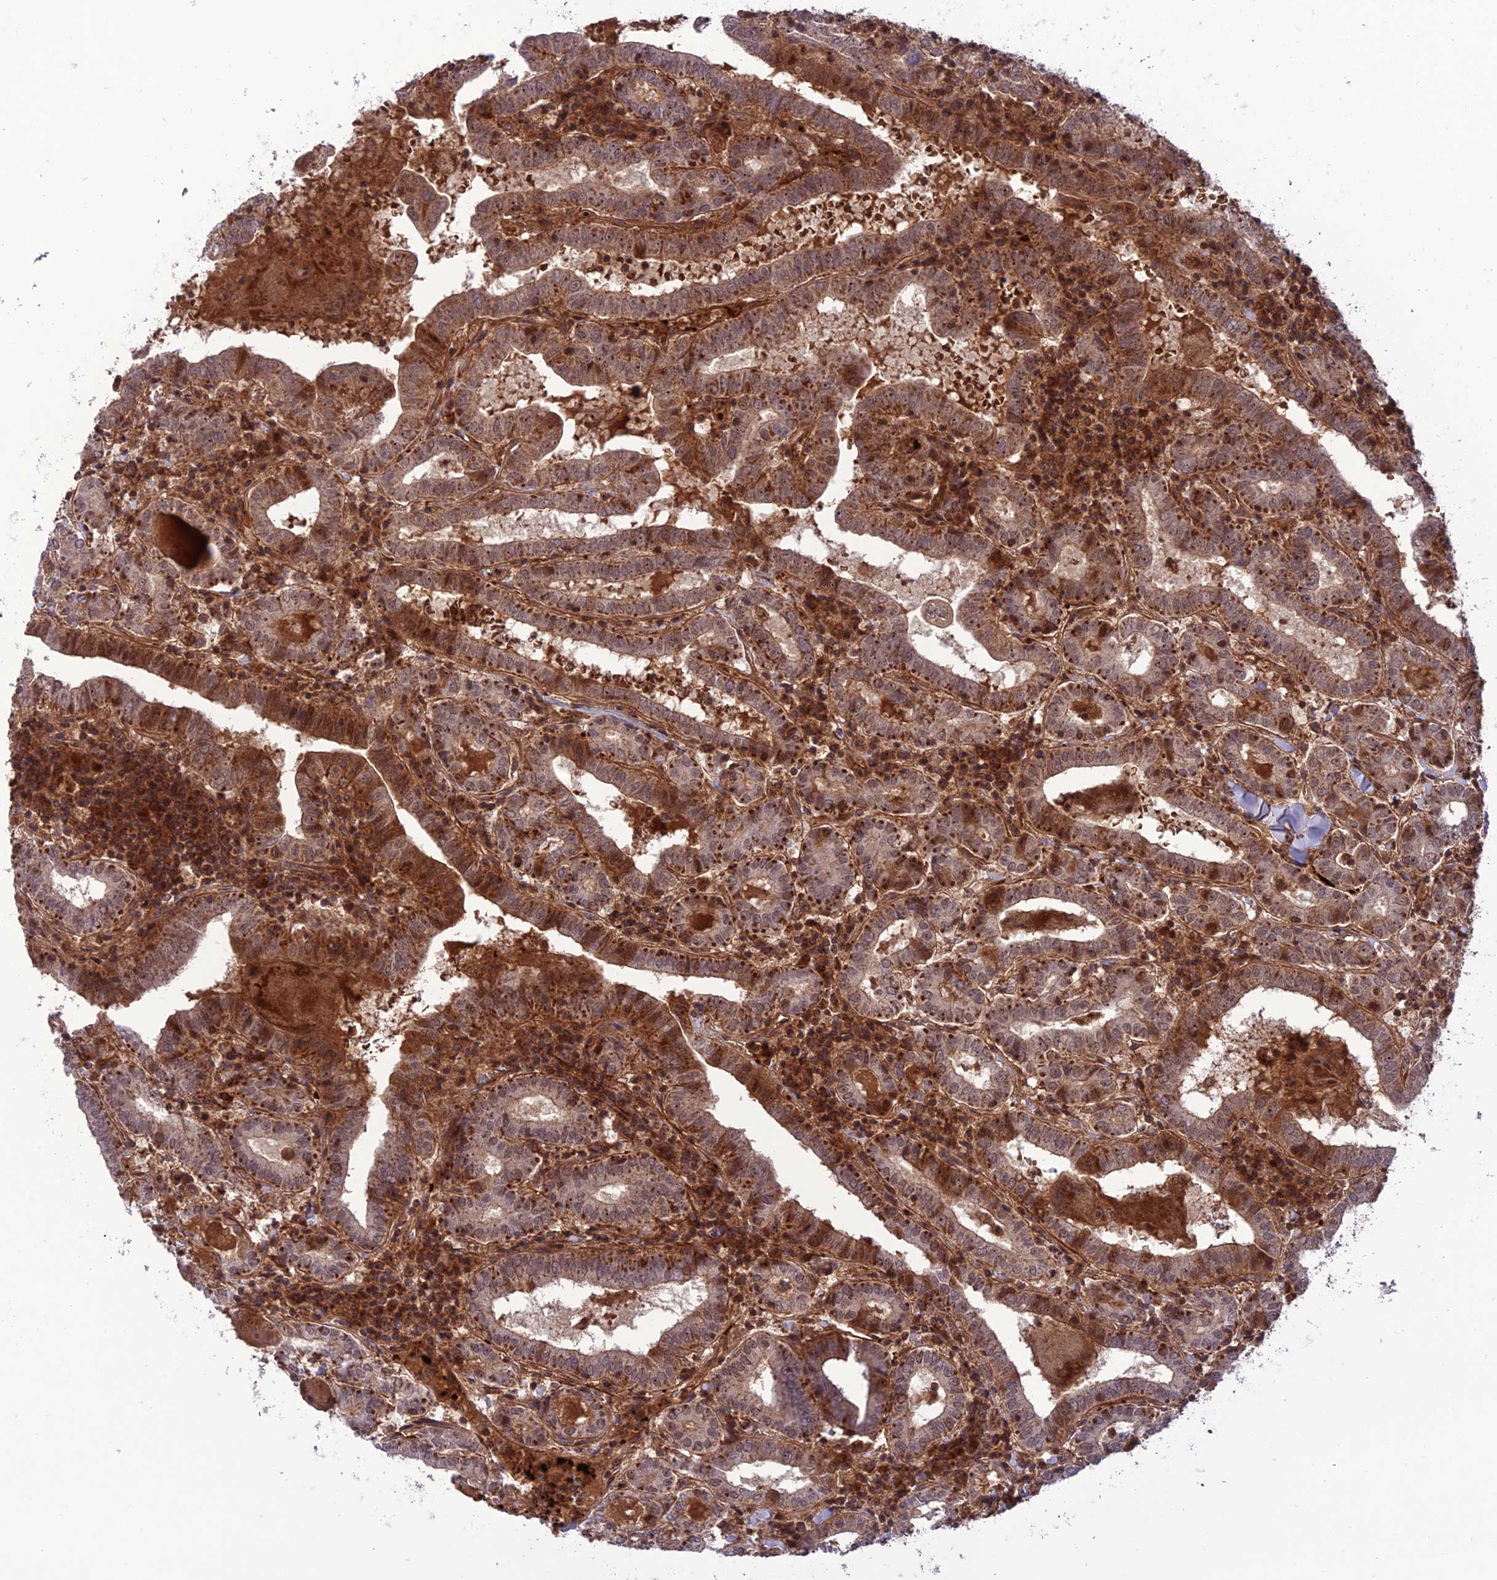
{"staining": {"intensity": "strong", "quantity": ">75%", "location": "cytoplasmic/membranous"}, "tissue": "thyroid cancer", "cell_type": "Tumor cells", "image_type": "cancer", "snomed": [{"axis": "morphology", "description": "Papillary adenocarcinoma, NOS"}, {"axis": "topography", "description": "Thyroid gland"}], "caption": "Brown immunohistochemical staining in thyroid cancer (papillary adenocarcinoma) exhibits strong cytoplasmic/membranous staining in approximately >75% of tumor cells. (DAB IHC with brightfield microscopy, high magnification).", "gene": "NDUFC1", "patient": {"sex": "female", "age": 72}}